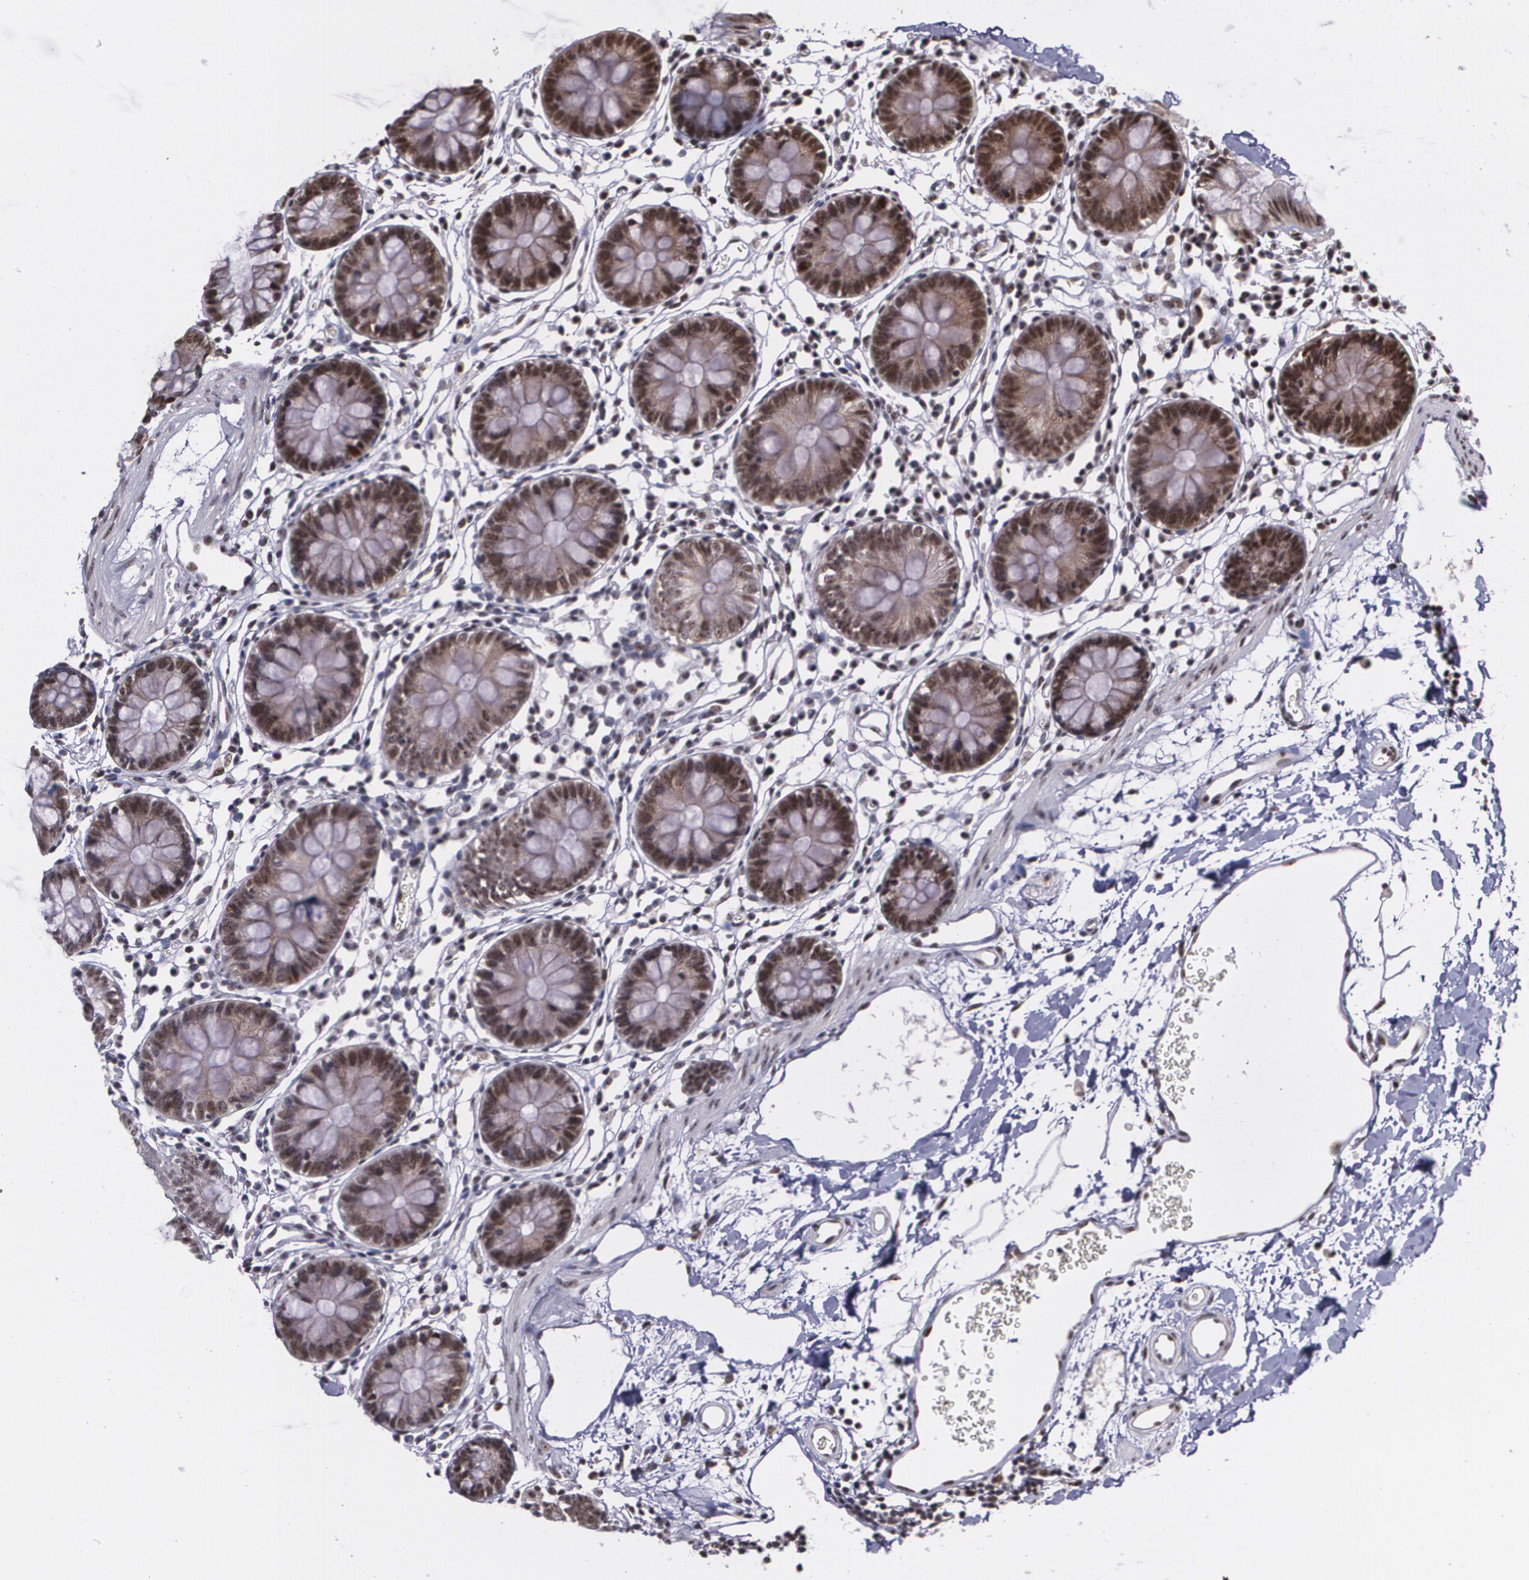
{"staining": {"intensity": "moderate", "quantity": ">75%", "location": "nuclear"}, "tissue": "colon", "cell_type": "Endothelial cells", "image_type": "normal", "snomed": [{"axis": "morphology", "description": "Normal tissue, NOS"}, {"axis": "topography", "description": "Colon"}], "caption": "Immunohistochemical staining of normal human colon shows moderate nuclear protein expression in approximately >75% of endothelial cells. (DAB (3,3'-diaminobenzidine) IHC, brown staining for protein, blue staining for nuclei).", "gene": "C6orf15", "patient": {"sex": "male", "age": 14}}